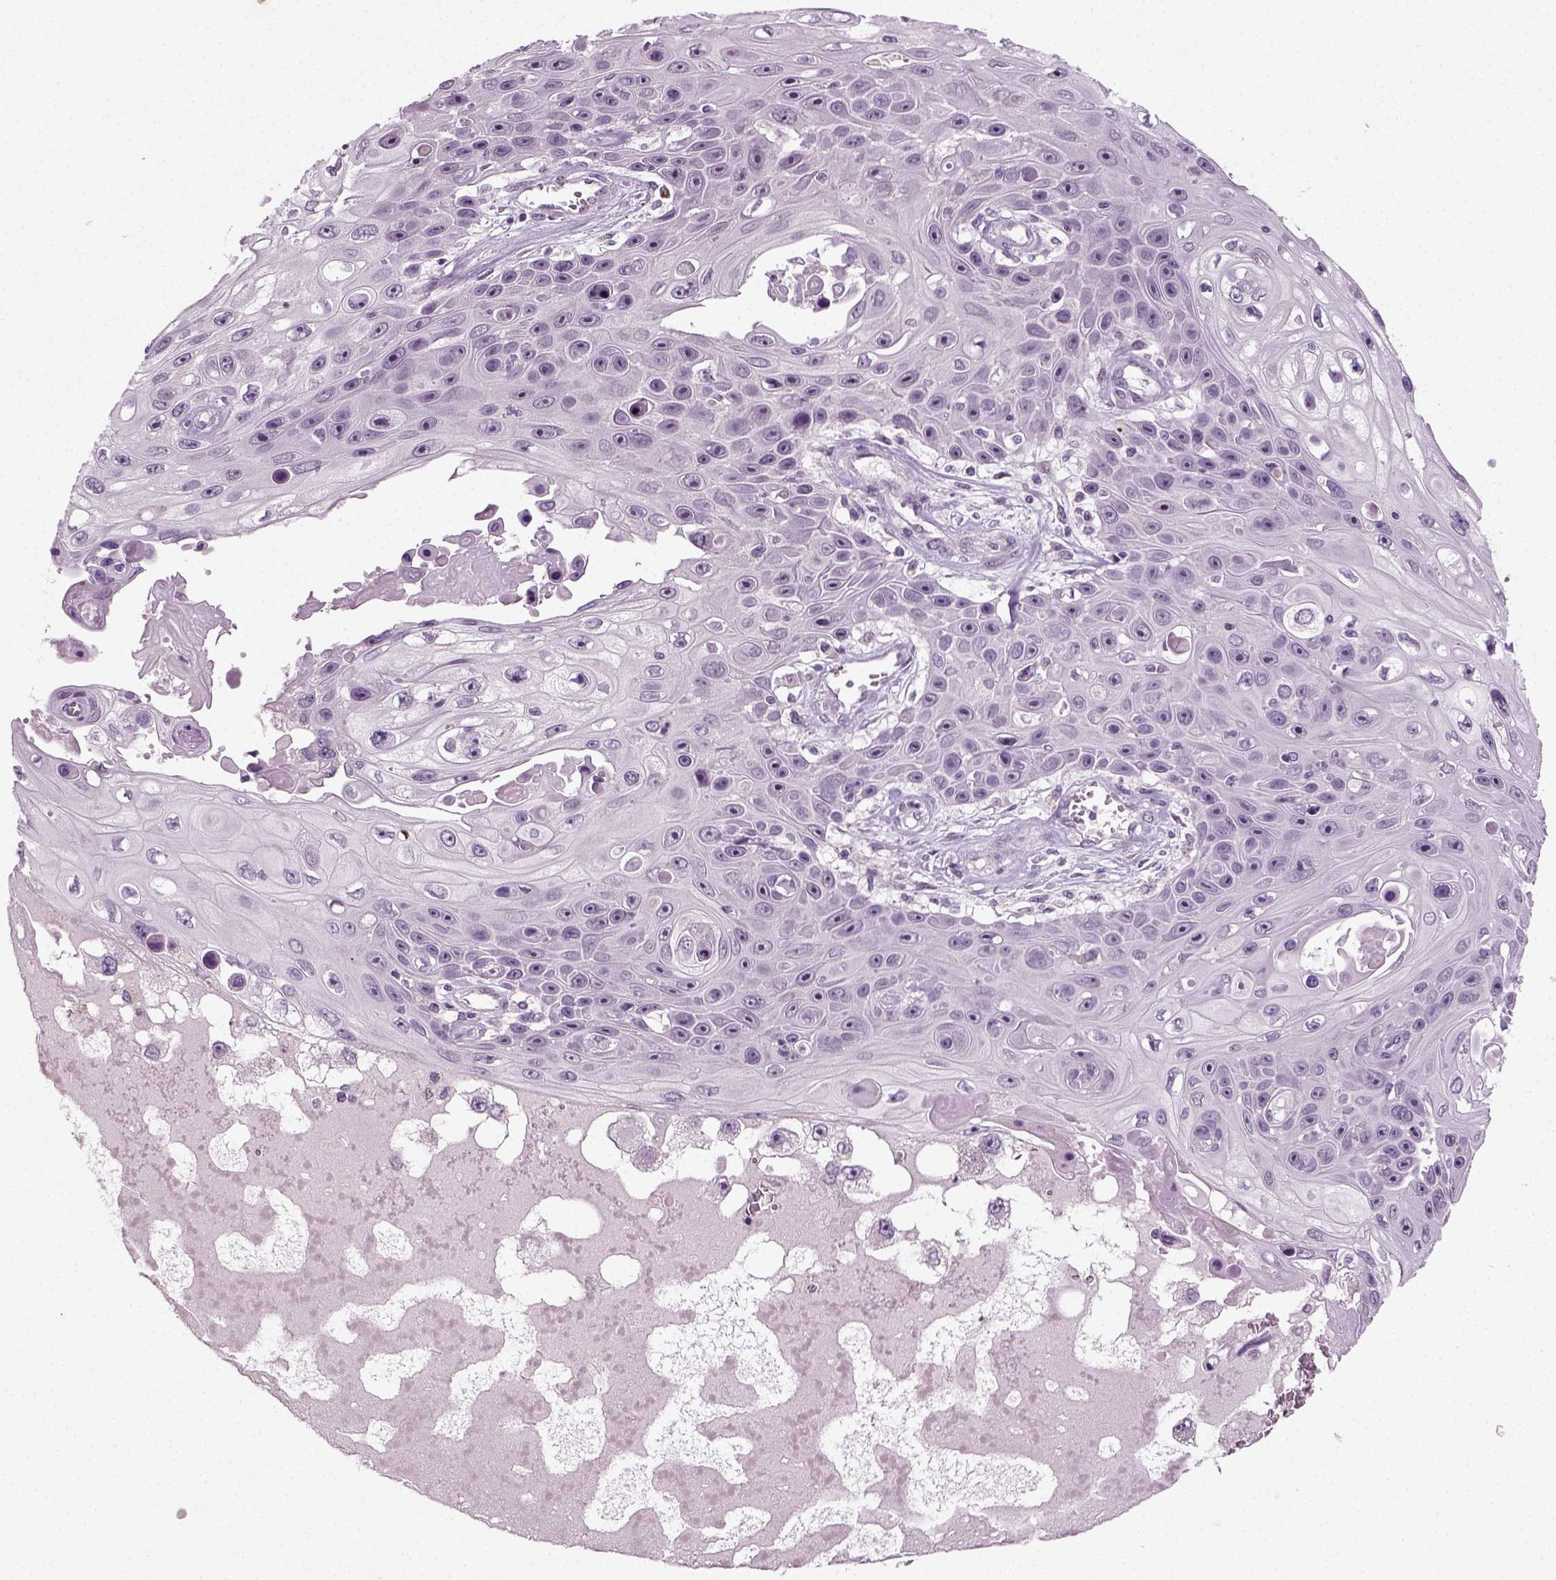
{"staining": {"intensity": "negative", "quantity": "none", "location": "none"}, "tissue": "skin cancer", "cell_type": "Tumor cells", "image_type": "cancer", "snomed": [{"axis": "morphology", "description": "Squamous cell carcinoma, NOS"}, {"axis": "topography", "description": "Skin"}], "caption": "DAB (3,3'-diaminobenzidine) immunohistochemical staining of skin squamous cell carcinoma displays no significant expression in tumor cells.", "gene": "SYNGAP1", "patient": {"sex": "male", "age": 82}}